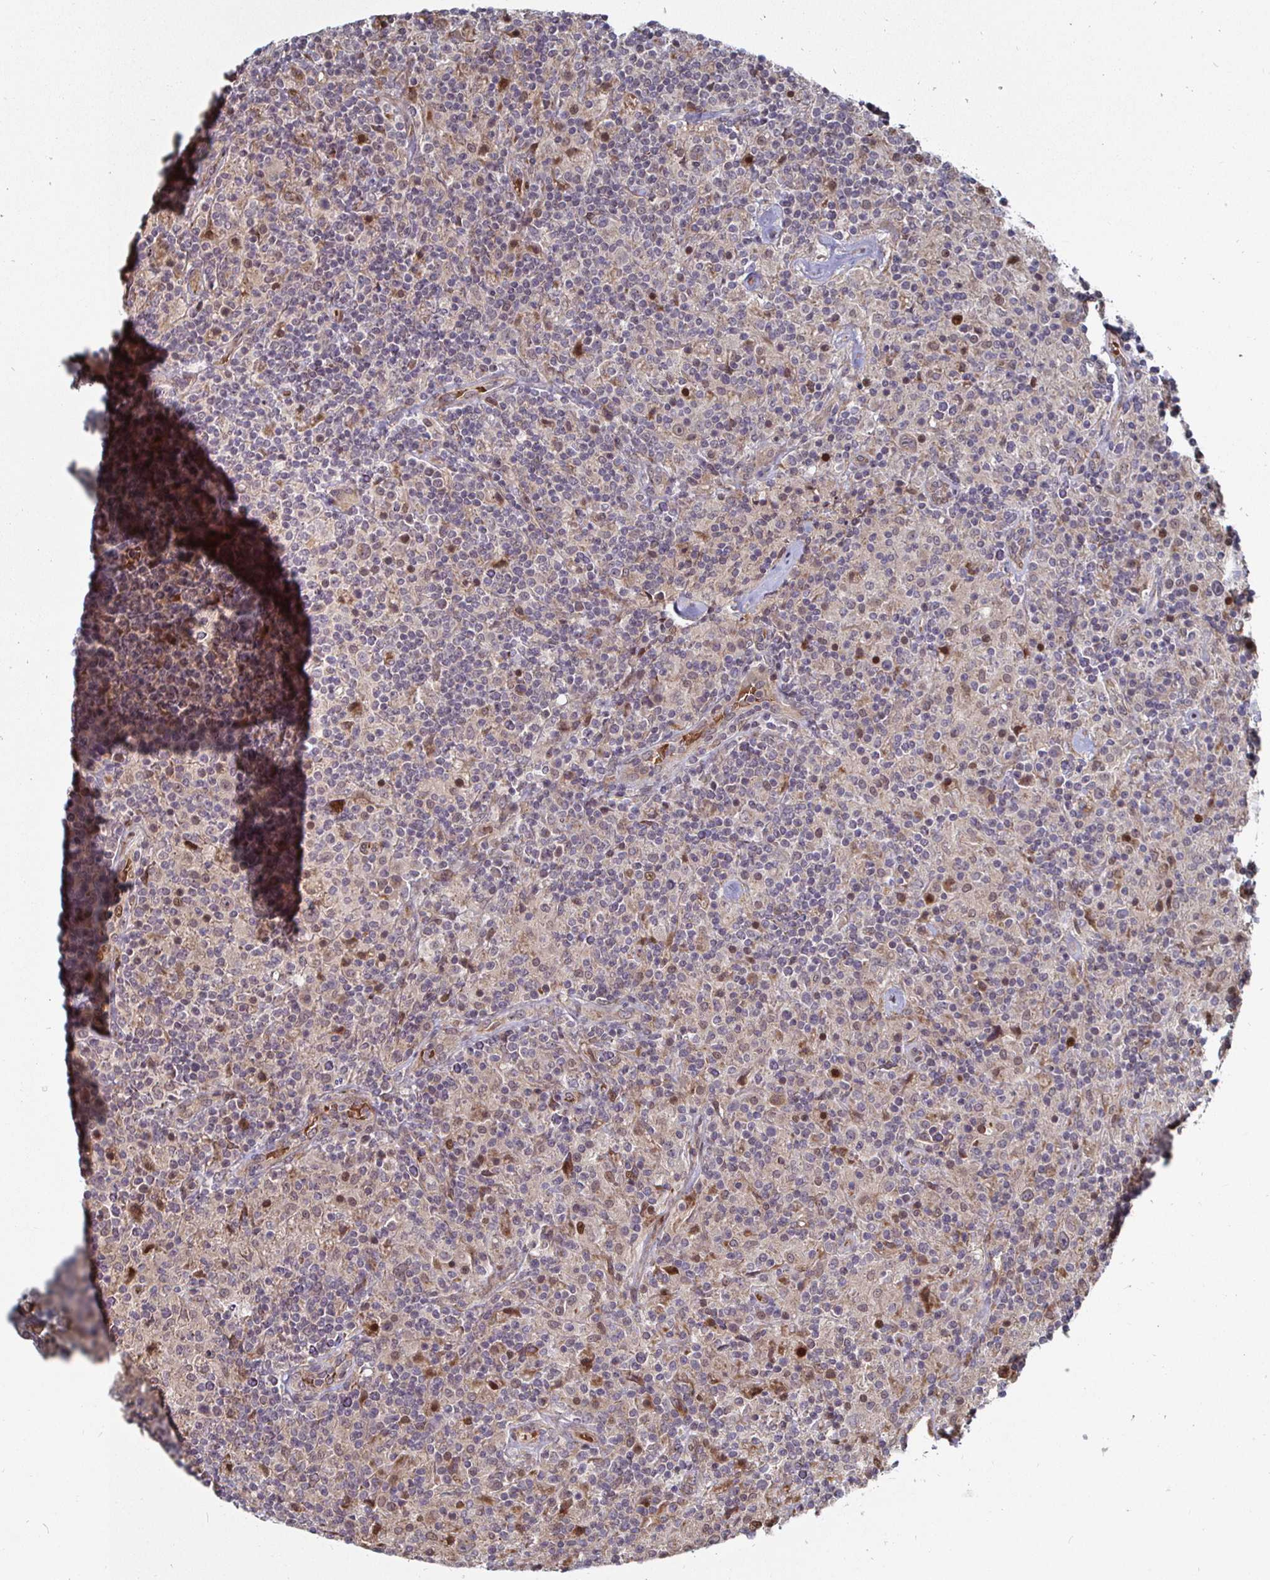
{"staining": {"intensity": "negative", "quantity": "none", "location": "none"}, "tissue": "lymphoma", "cell_type": "Tumor cells", "image_type": "cancer", "snomed": [{"axis": "morphology", "description": "Hodgkin's disease, NOS"}, {"axis": "topography", "description": "Lymph node"}], "caption": "Immunohistochemistry (IHC) of human Hodgkin's disease exhibits no staining in tumor cells.", "gene": "TBKBP1", "patient": {"sex": "male", "age": 70}}